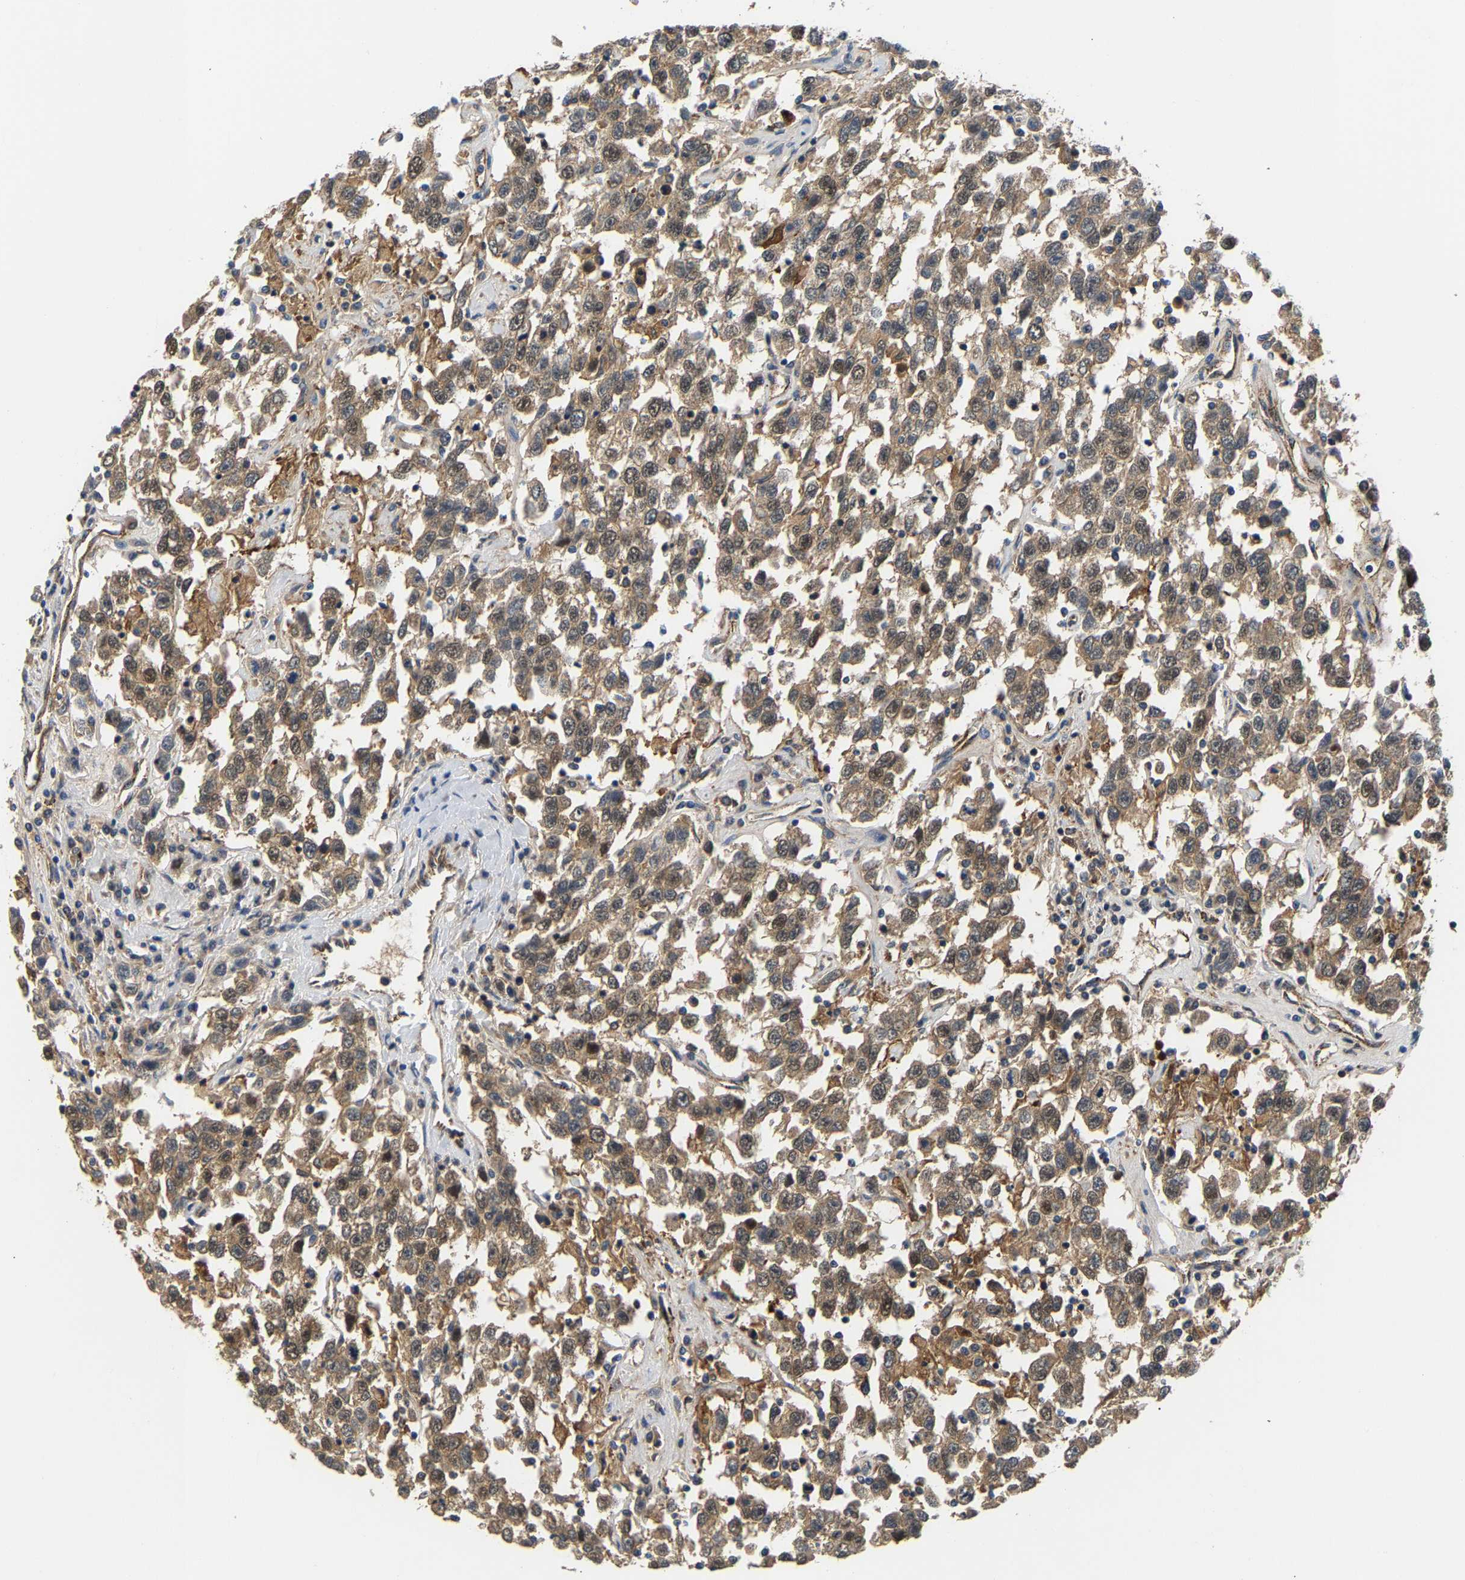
{"staining": {"intensity": "moderate", "quantity": ">75%", "location": "cytoplasmic/membranous,nuclear"}, "tissue": "testis cancer", "cell_type": "Tumor cells", "image_type": "cancer", "snomed": [{"axis": "morphology", "description": "Seminoma, NOS"}, {"axis": "topography", "description": "Testis"}], "caption": "A photomicrograph of human seminoma (testis) stained for a protein exhibits moderate cytoplasmic/membranous and nuclear brown staining in tumor cells.", "gene": "LARP6", "patient": {"sex": "male", "age": 41}}